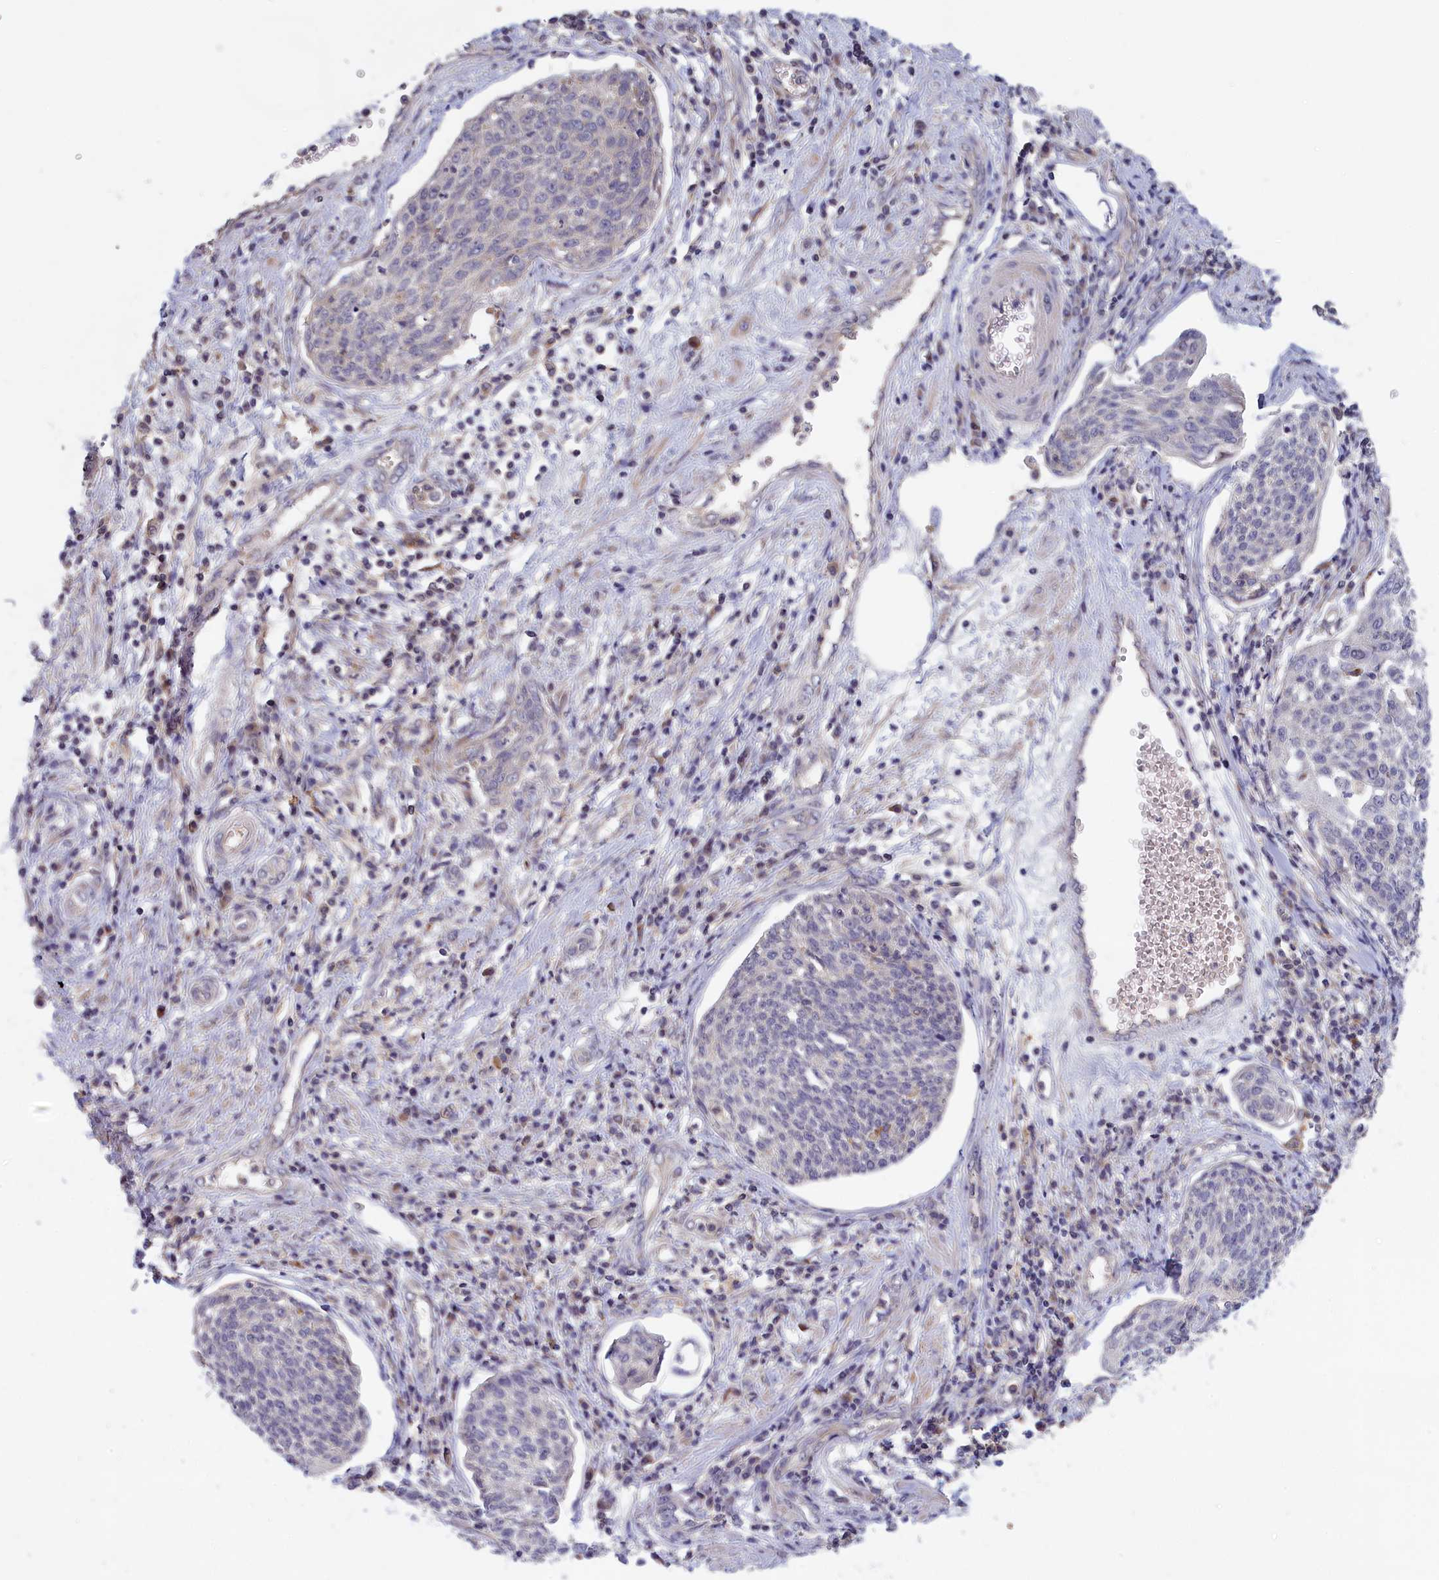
{"staining": {"intensity": "negative", "quantity": "none", "location": "none"}, "tissue": "cervical cancer", "cell_type": "Tumor cells", "image_type": "cancer", "snomed": [{"axis": "morphology", "description": "Squamous cell carcinoma, NOS"}, {"axis": "topography", "description": "Cervix"}], "caption": "DAB (3,3'-diaminobenzidine) immunohistochemical staining of human cervical cancer reveals no significant positivity in tumor cells.", "gene": "IGFALS", "patient": {"sex": "female", "age": 34}}